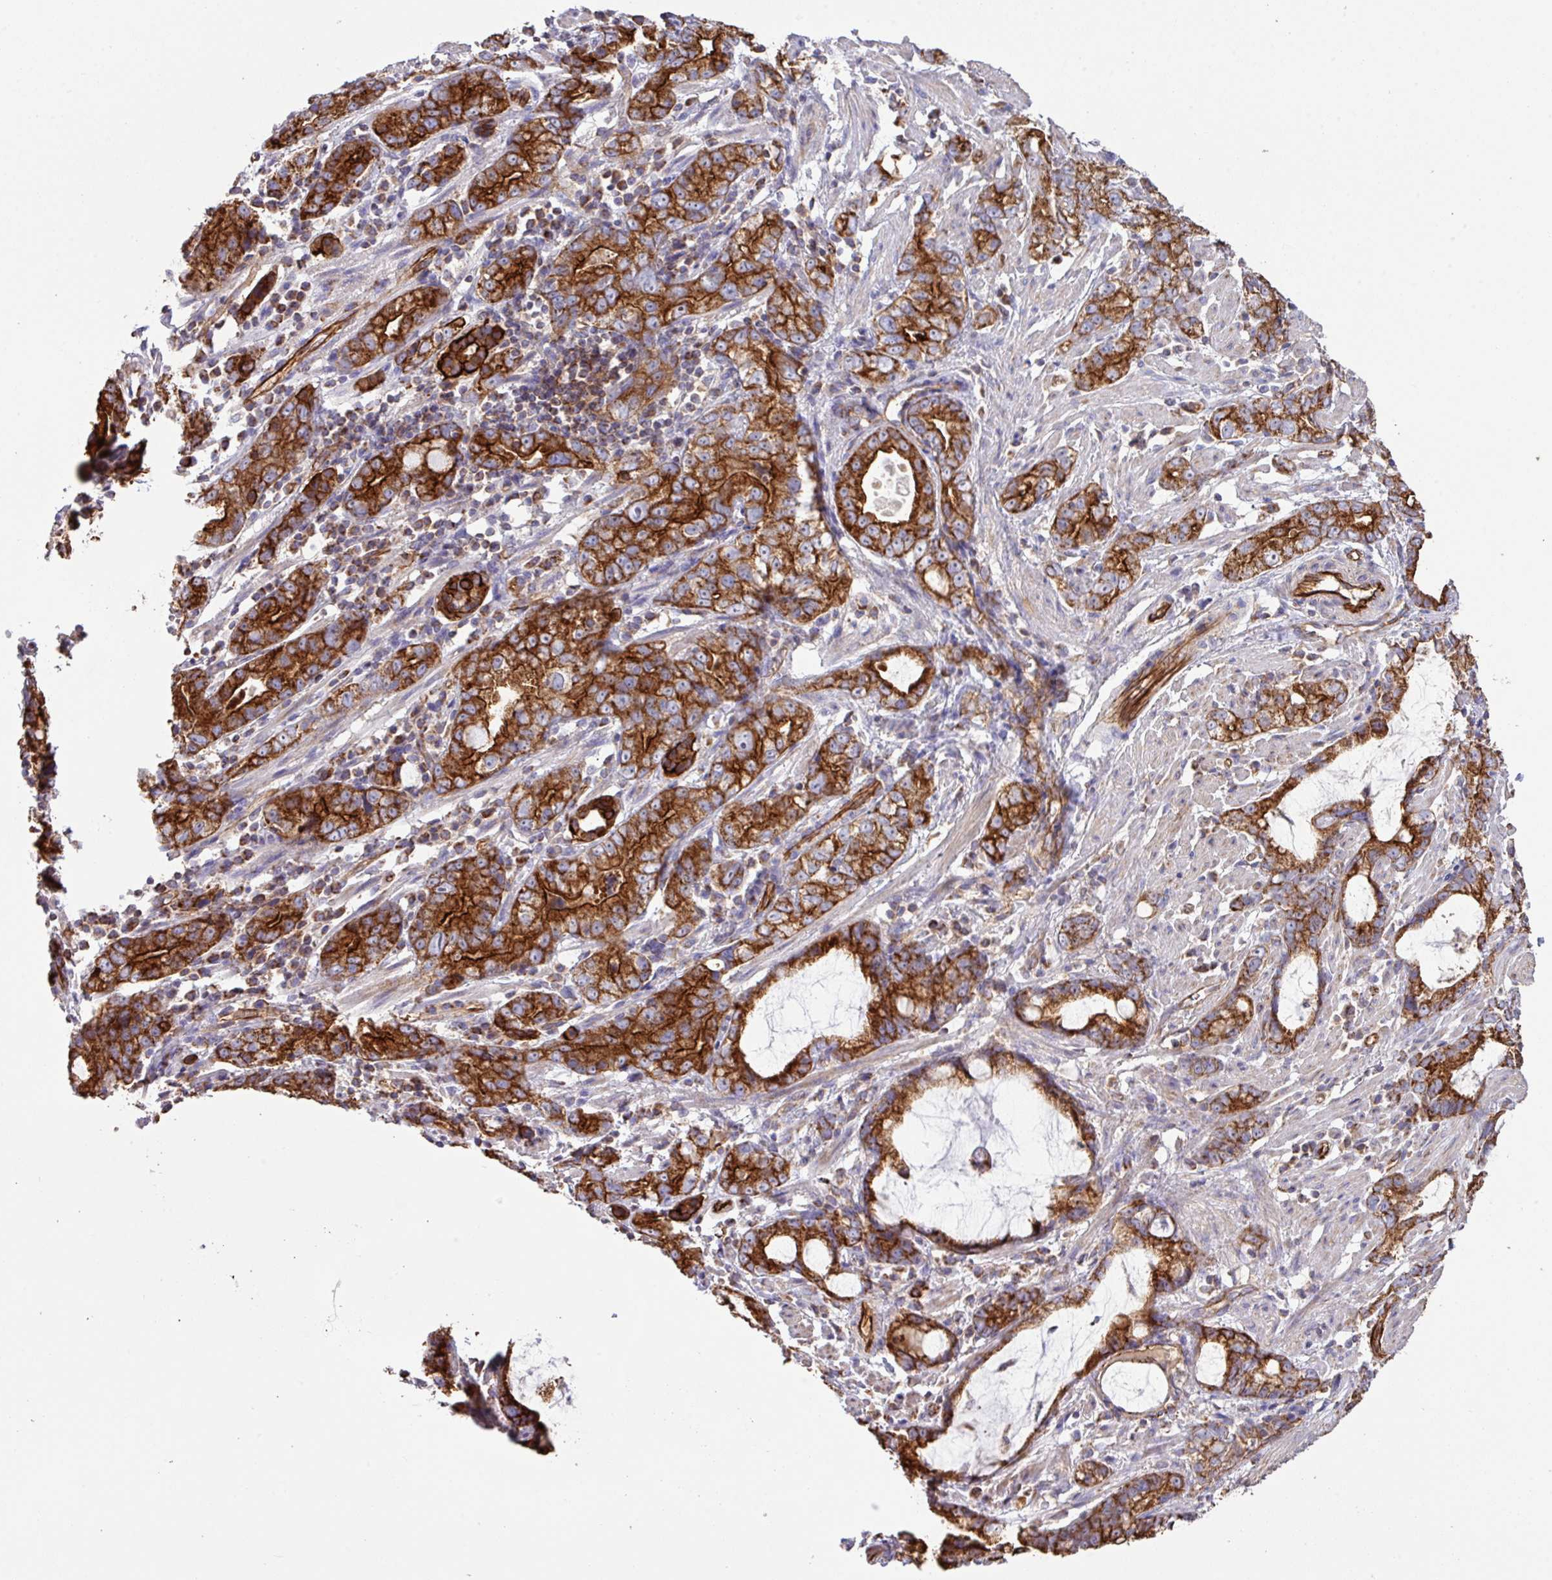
{"staining": {"intensity": "strong", "quantity": ">75%", "location": "cytoplasmic/membranous"}, "tissue": "stomach cancer", "cell_type": "Tumor cells", "image_type": "cancer", "snomed": [{"axis": "morphology", "description": "Adenocarcinoma, NOS"}, {"axis": "topography", "description": "Stomach"}], "caption": "Immunohistochemical staining of stomach adenocarcinoma reveals high levels of strong cytoplasmic/membranous staining in approximately >75% of tumor cells. The protein is stained brown, and the nuclei are stained in blue (DAB (3,3'-diaminobenzidine) IHC with brightfield microscopy, high magnification).", "gene": "LRRC53", "patient": {"sex": "male", "age": 55}}